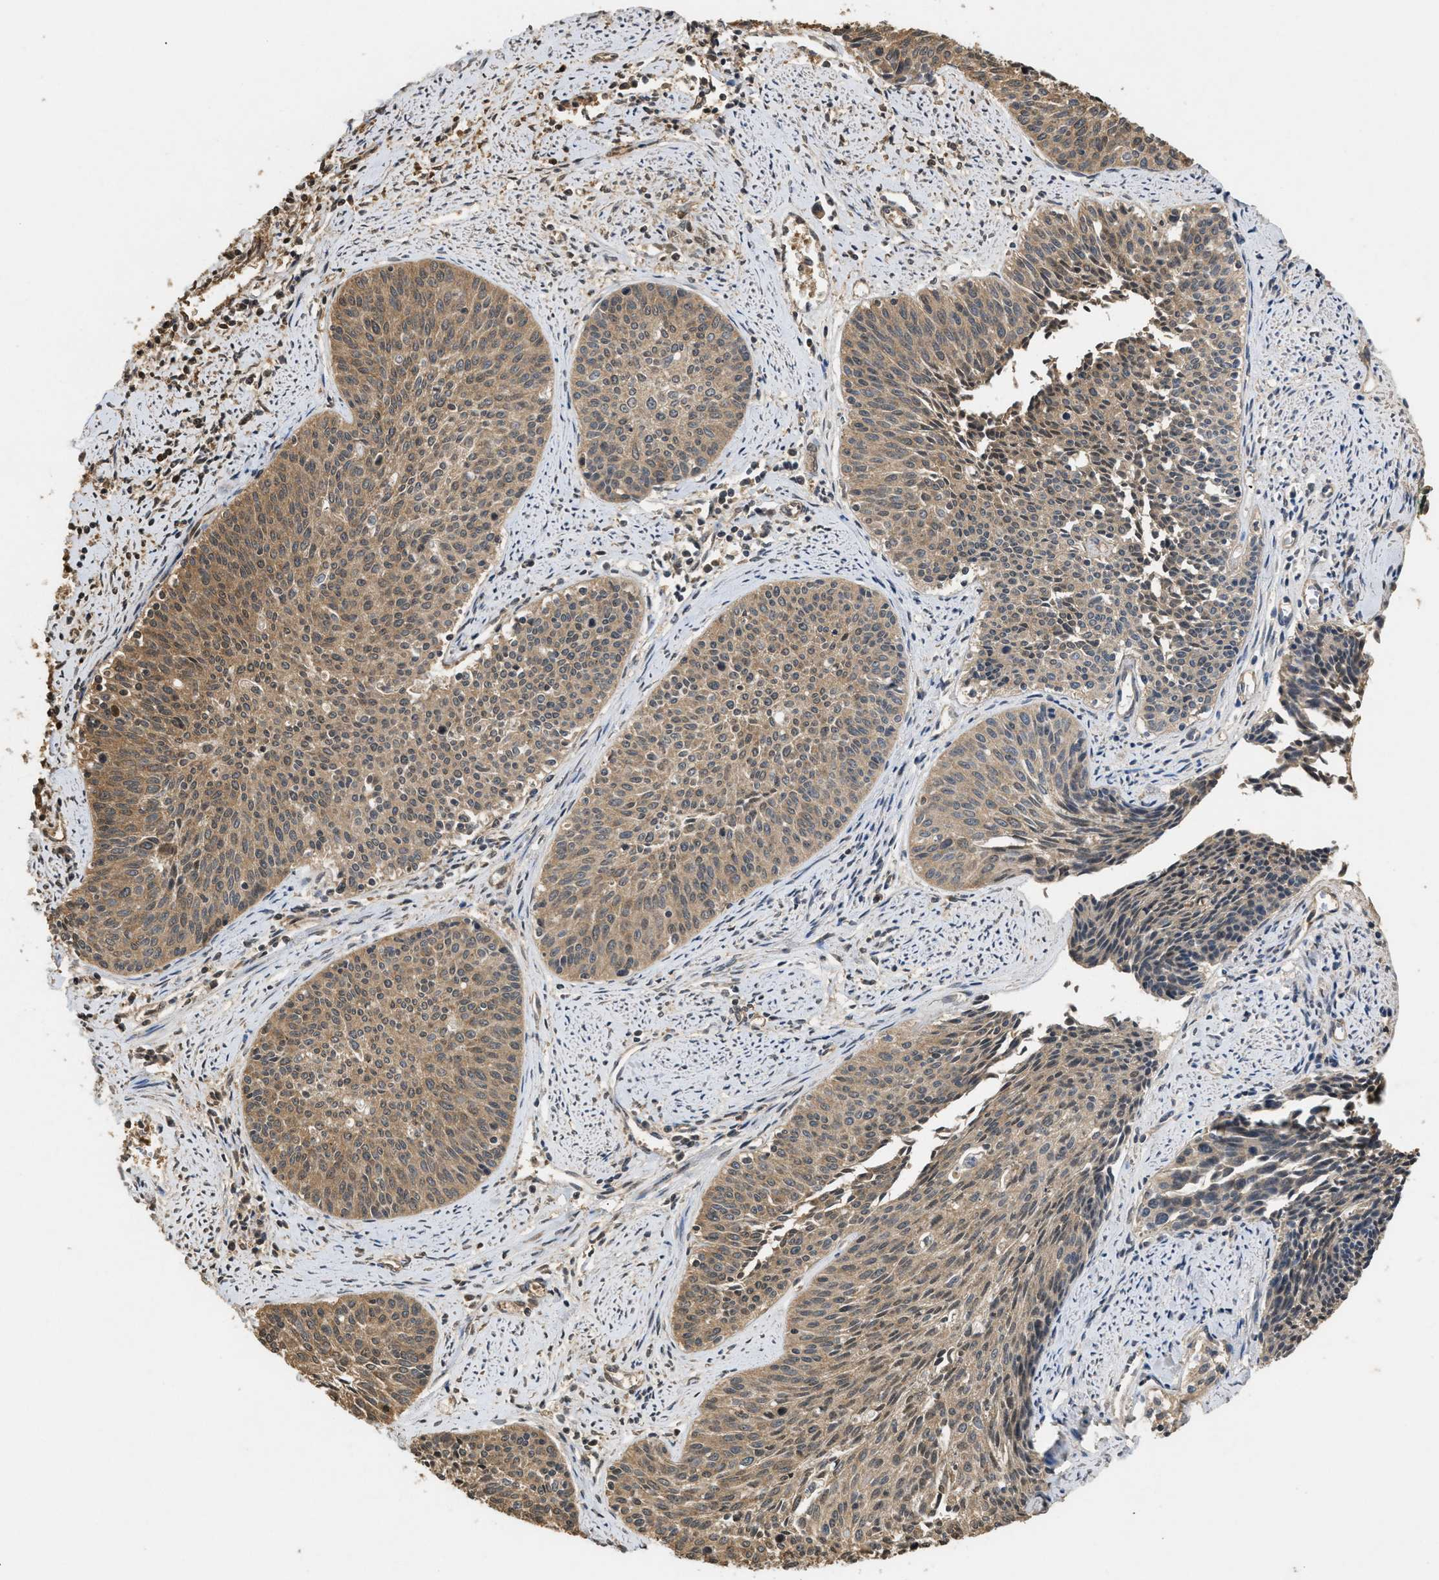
{"staining": {"intensity": "moderate", "quantity": ">75%", "location": "cytoplasmic/membranous"}, "tissue": "cervical cancer", "cell_type": "Tumor cells", "image_type": "cancer", "snomed": [{"axis": "morphology", "description": "Squamous cell carcinoma, NOS"}, {"axis": "topography", "description": "Cervix"}], "caption": "DAB (3,3'-diaminobenzidine) immunohistochemical staining of human squamous cell carcinoma (cervical) reveals moderate cytoplasmic/membranous protein positivity in approximately >75% of tumor cells.", "gene": "CALM1", "patient": {"sex": "female", "age": 55}}